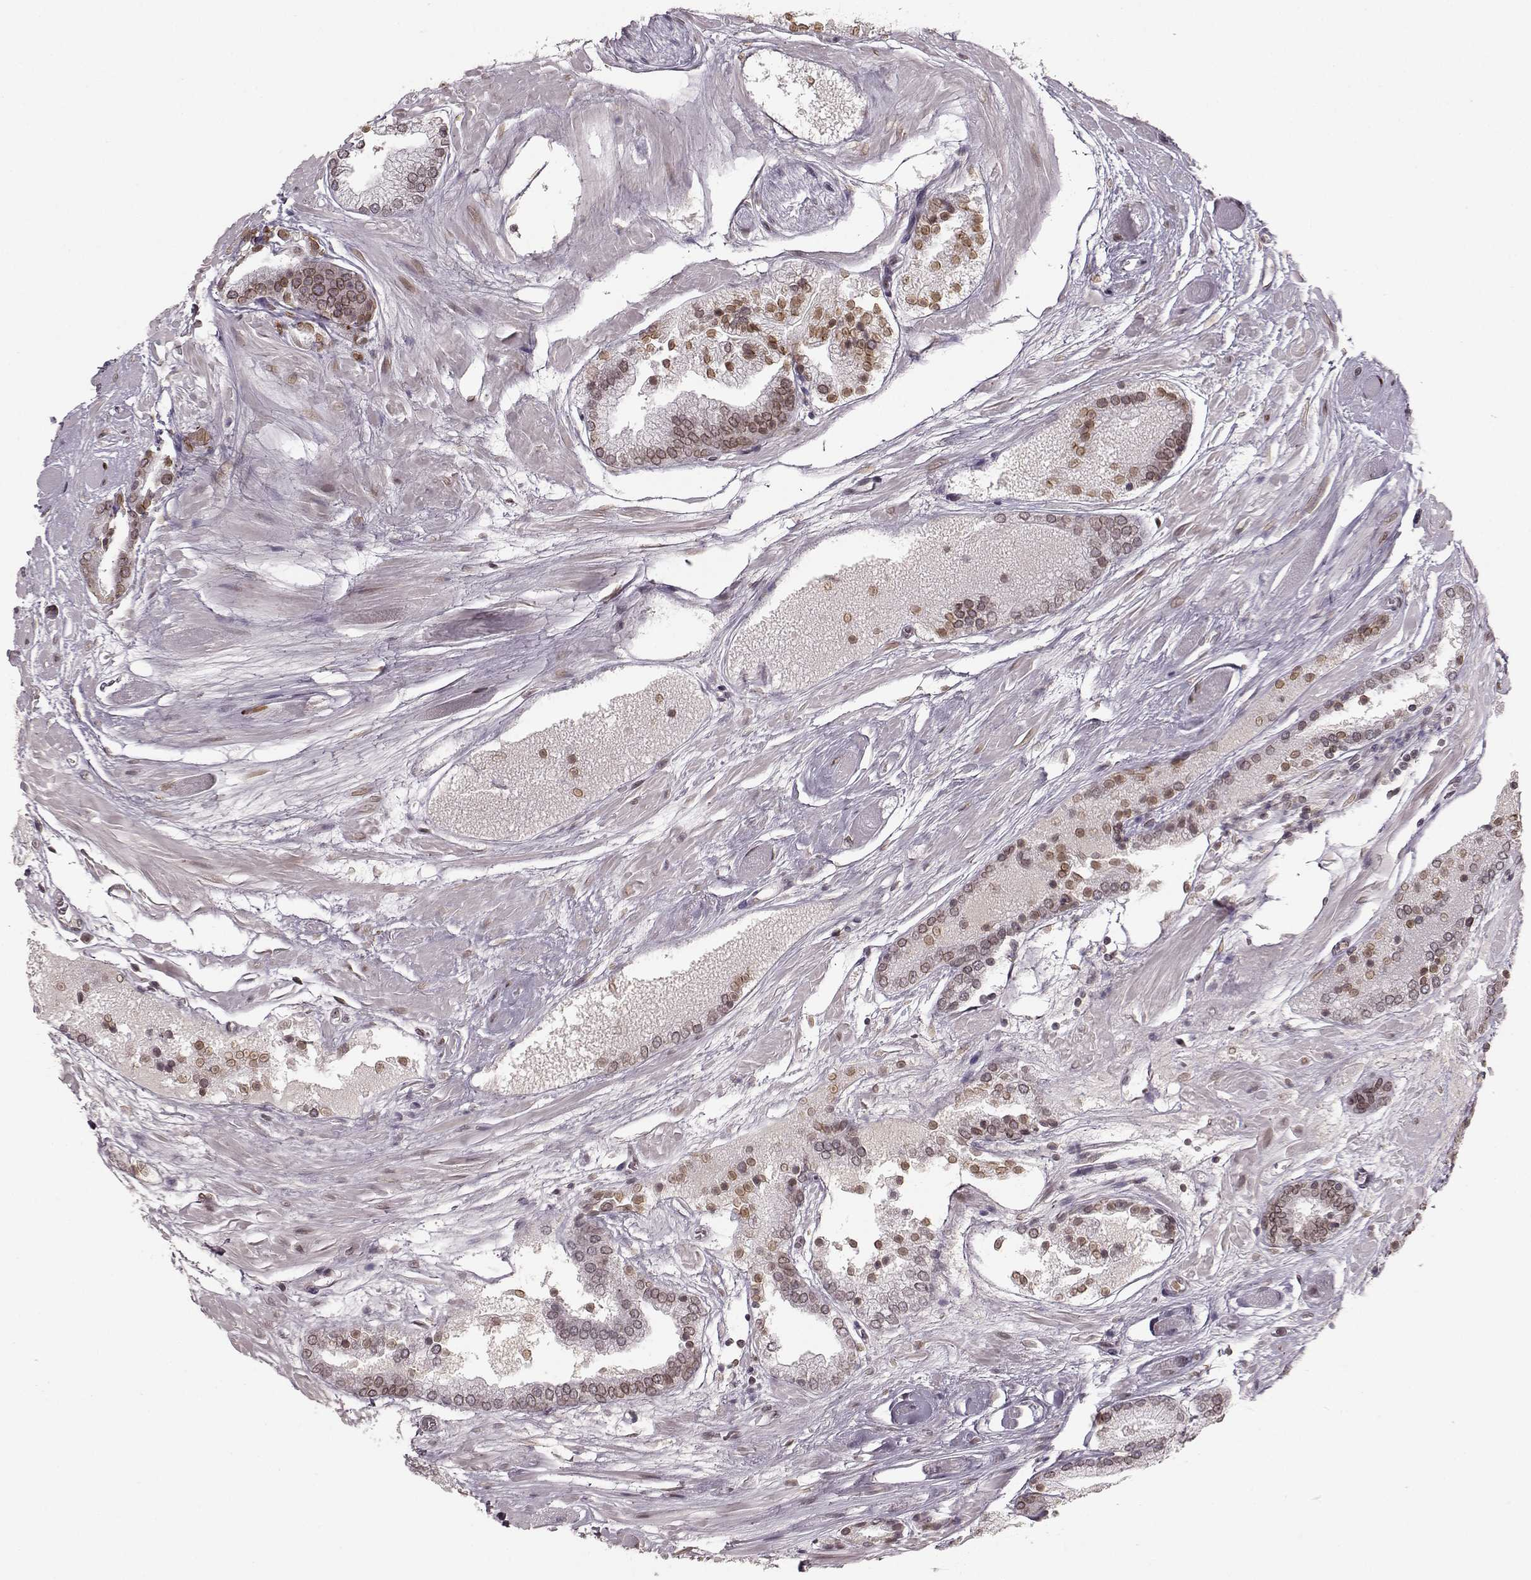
{"staining": {"intensity": "moderate", "quantity": ">75%", "location": "cytoplasmic/membranous,nuclear"}, "tissue": "prostate cancer", "cell_type": "Tumor cells", "image_type": "cancer", "snomed": [{"axis": "morphology", "description": "Adenocarcinoma, High grade"}, {"axis": "topography", "description": "Prostate"}], "caption": "The histopathology image shows staining of prostate cancer (adenocarcinoma (high-grade)), revealing moderate cytoplasmic/membranous and nuclear protein staining (brown color) within tumor cells.", "gene": "DCAF12", "patient": {"sex": "male", "age": 56}}